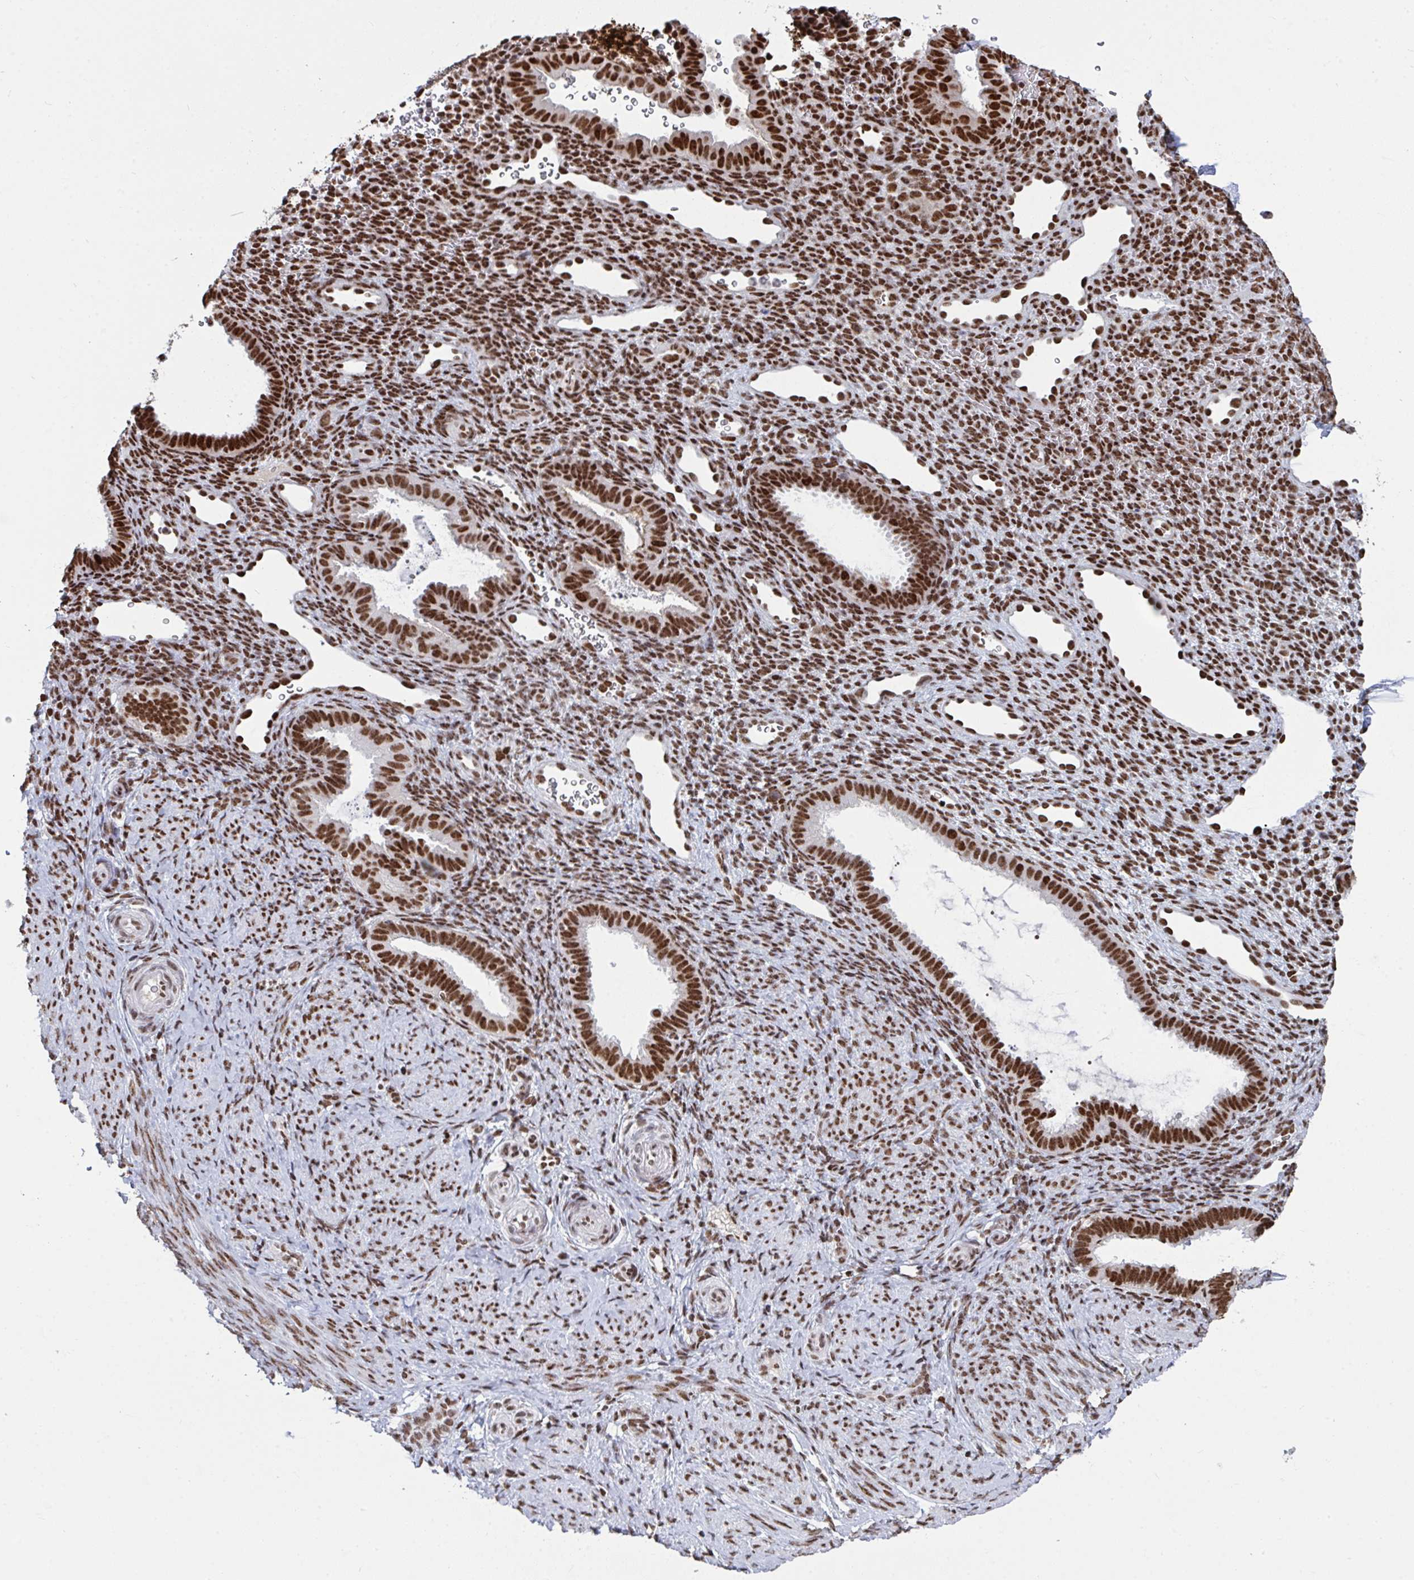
{"staining": {"intensity": "strong", "quantity": ">75%", "location": "nuclear"}, "tissue": "endometrium", "cell_type": "Cells in endometrial stroma", "image_type": "normal", "snomed": [{"axis": "morphology", "description": "Normal tissue, NOS"}, {"axis": "topography", "description": "Endometrium"}], "caption": "Brown immunohistochemical staining in benign human endometrium reveals strong nuclear positivity in approximately >75% of cells in endometrial stroma. Immunohistochemistry stains the protein in brown and the nuclei are stained blue.", "gene": "ZNF607", "patient": {"sex": "female", "age": 34}}